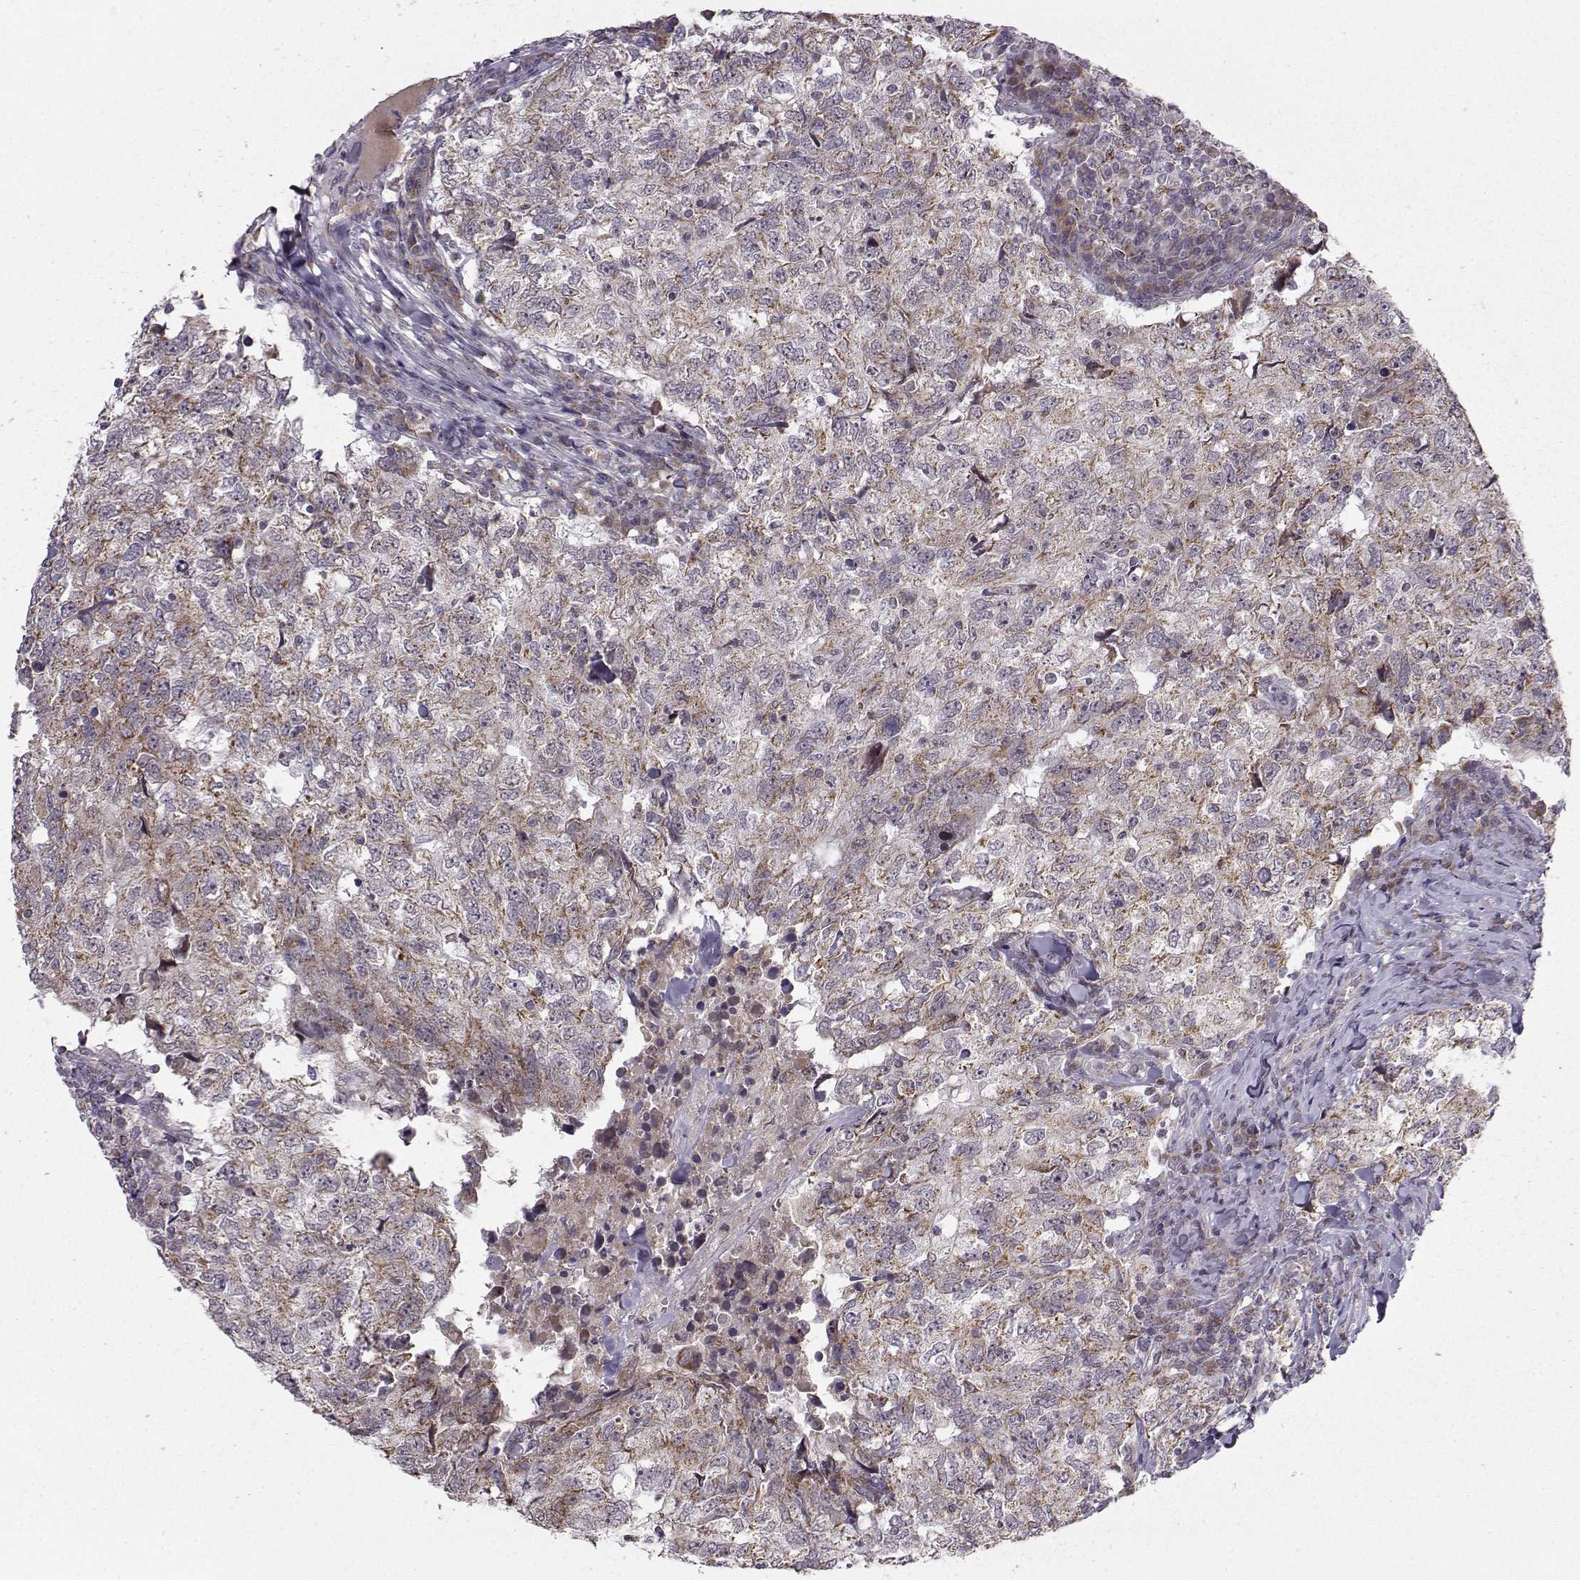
{"staining": {"intensity": "moderate", "quantity": "25%-75%", "location": "cytoplasmic/membranous"}, "tissue": "breast cancer", "cell_type": "Tumor cells", "image_type": "cancer", "snomed": [{"axis": "morphology", "description": "Duct carcinoma"}, {"axis": "topography", "description": "Breast"}], "caption": "A histopathology image of human breast cancer stained for a protein displays moderate cytoplasmic/membranous brown staining in tumor cells.", "gene": "NECAB3", "patient": {"sex": "female", "age": 30}}